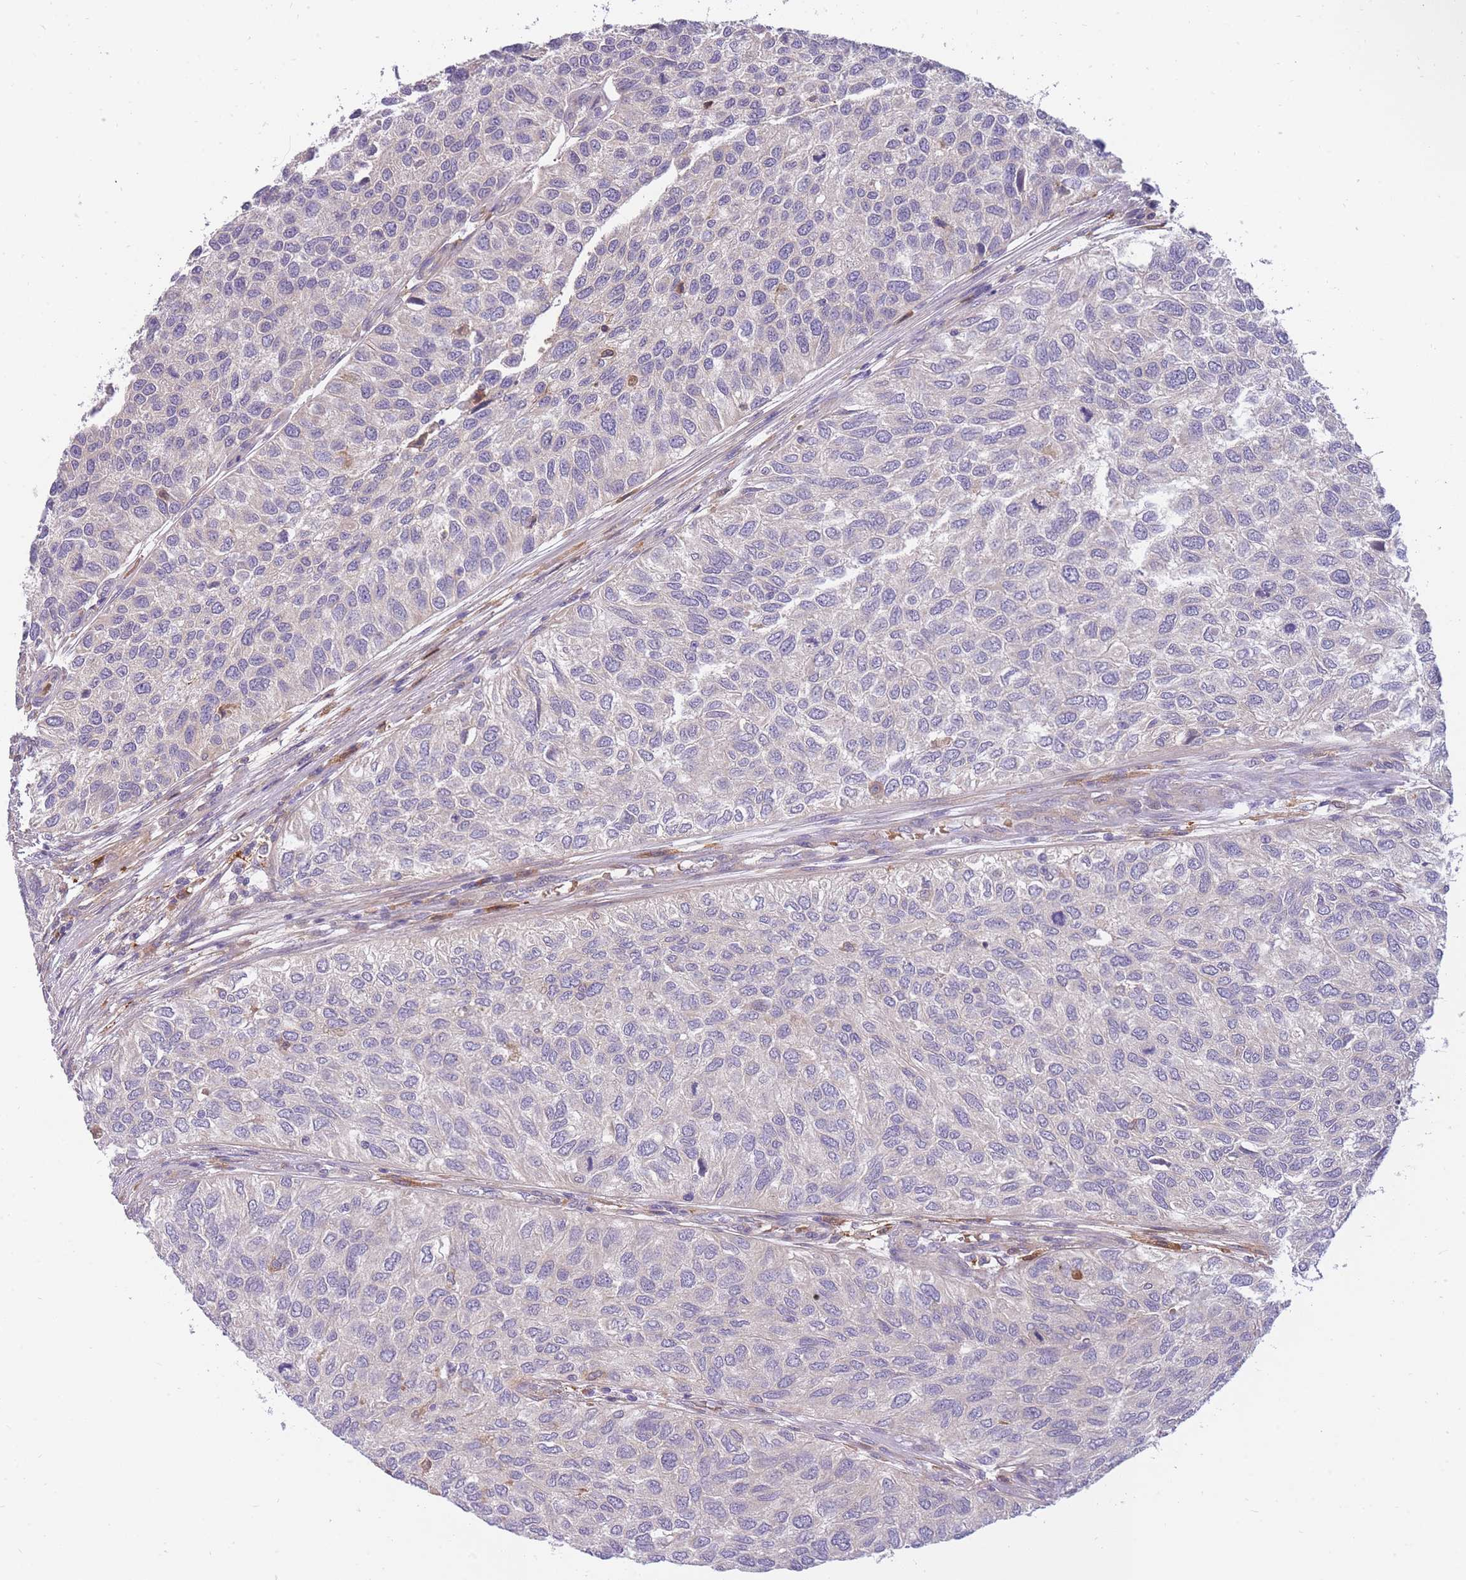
{"staining": {"intensity": "negative", "quantity": "none", "location": "none"}, "tissue": "urothelial cancer", "cell_type": "Tumor cells", "image_type": "cancer", "snomed": [{"axis": "morphology", "description": "Urothelial carcinoma, NOS"}, {"axis": "topography", "description": "Urinary bladder"}], "caption": "IHC image of neoplastic tissue: transitional cell carcinoma stained with DAB (3,3'-diaminobenzidine) shows no significant protein staining in tumor cells.", "gene": "CRYGN", "patient": {"sex": "male", "age": 55}}